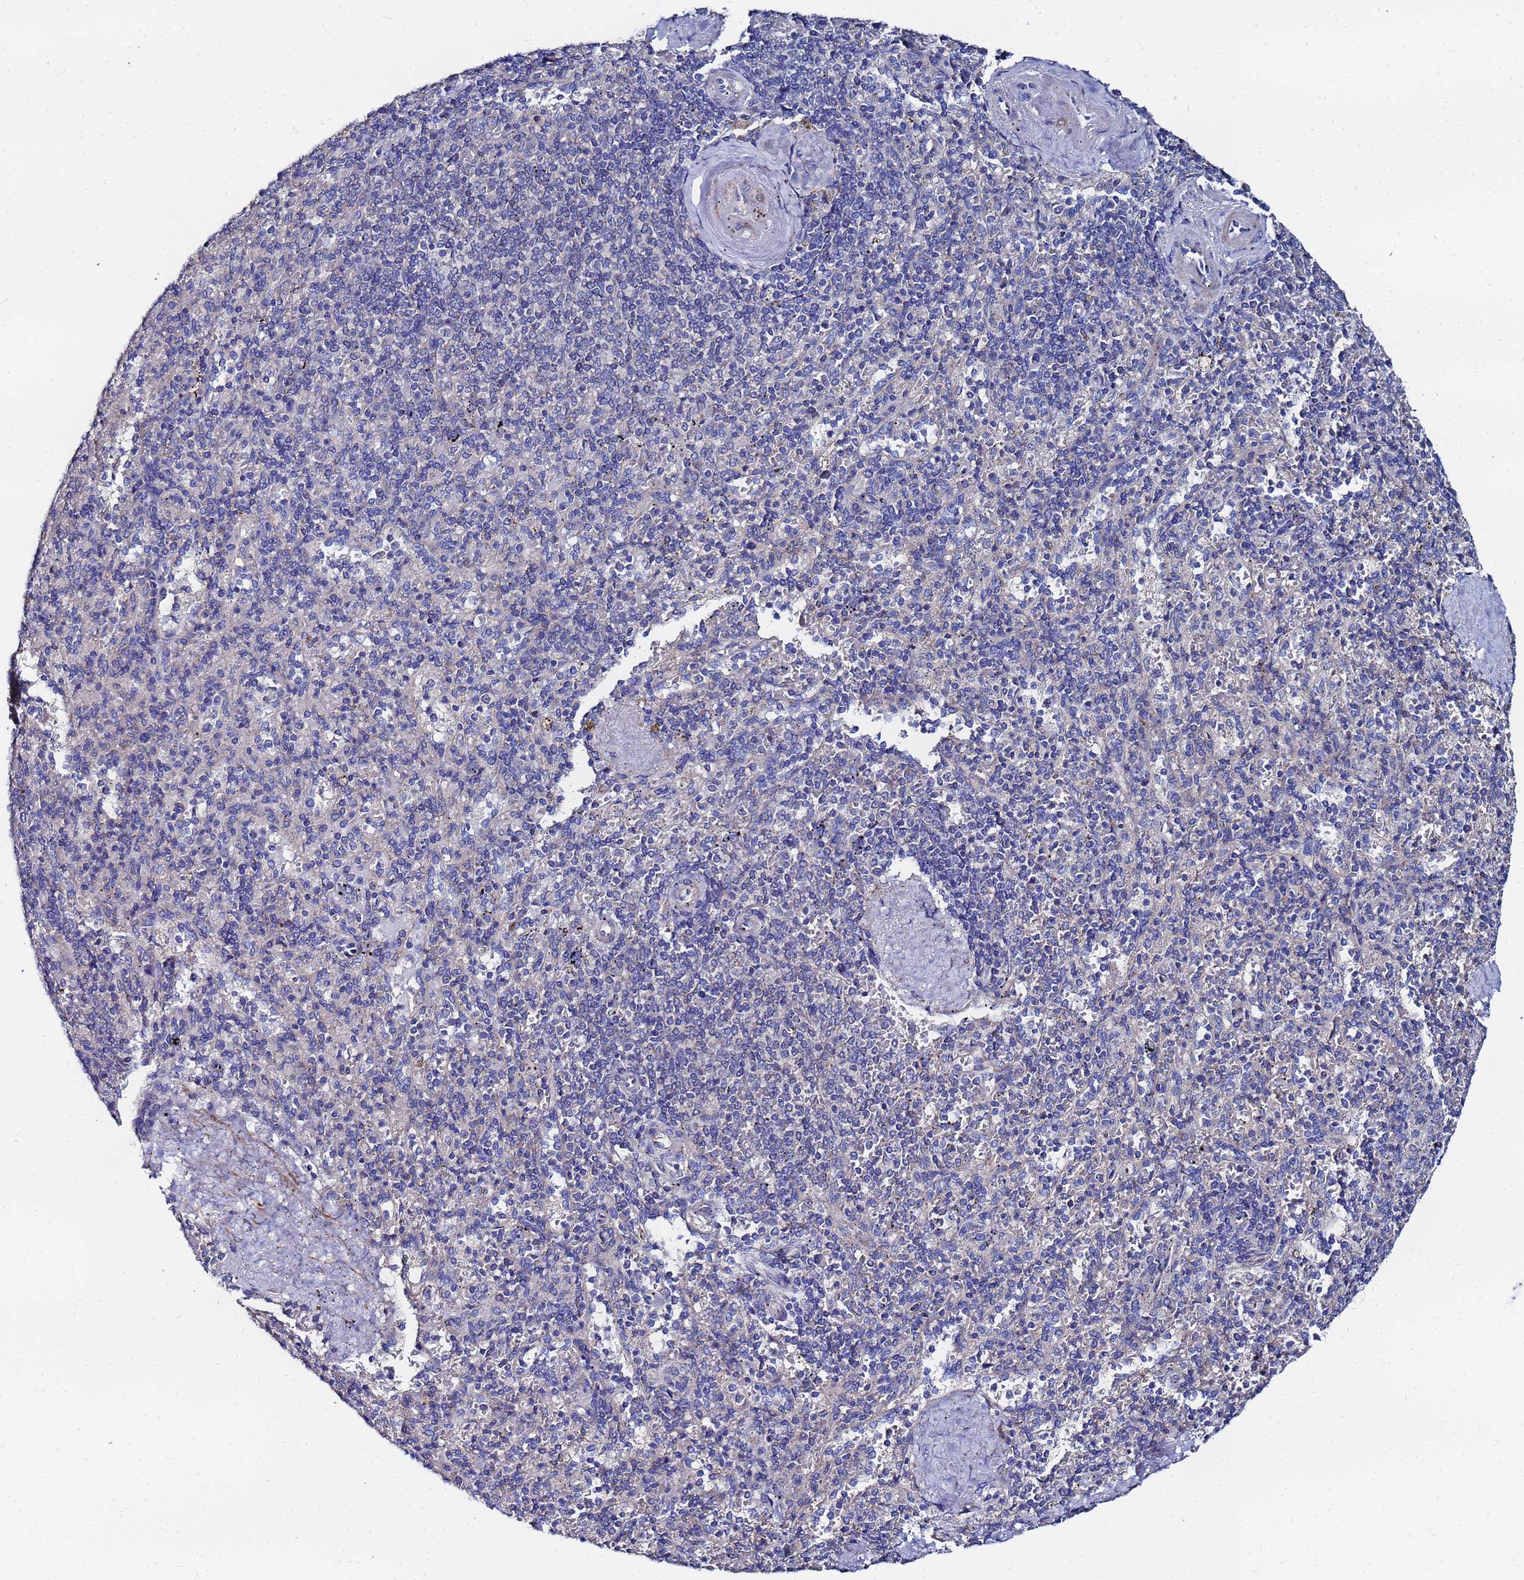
{"staining": {"intensity": "negative", "quantity": "none", "location": "none"}, "tissue": "spleen", "cell_type": "Cells in red pulp", "image_type": "normal", "snomed": [{"axis": "morphology", "description": "Normal tissue, NOS"}, {"axis": "topography", "description": "Spleen"}], "caption": "This image is of benign spleen stained with immunohistochemistry (IHC) to label a protein in brown with the nuclei are counter-stained blue. There is no staining in cells in red pulp. (DAB immunohistochemistry, high magnification).", "gene": "FAHD2A", "patient": {"sex": "male", "age": 82}}